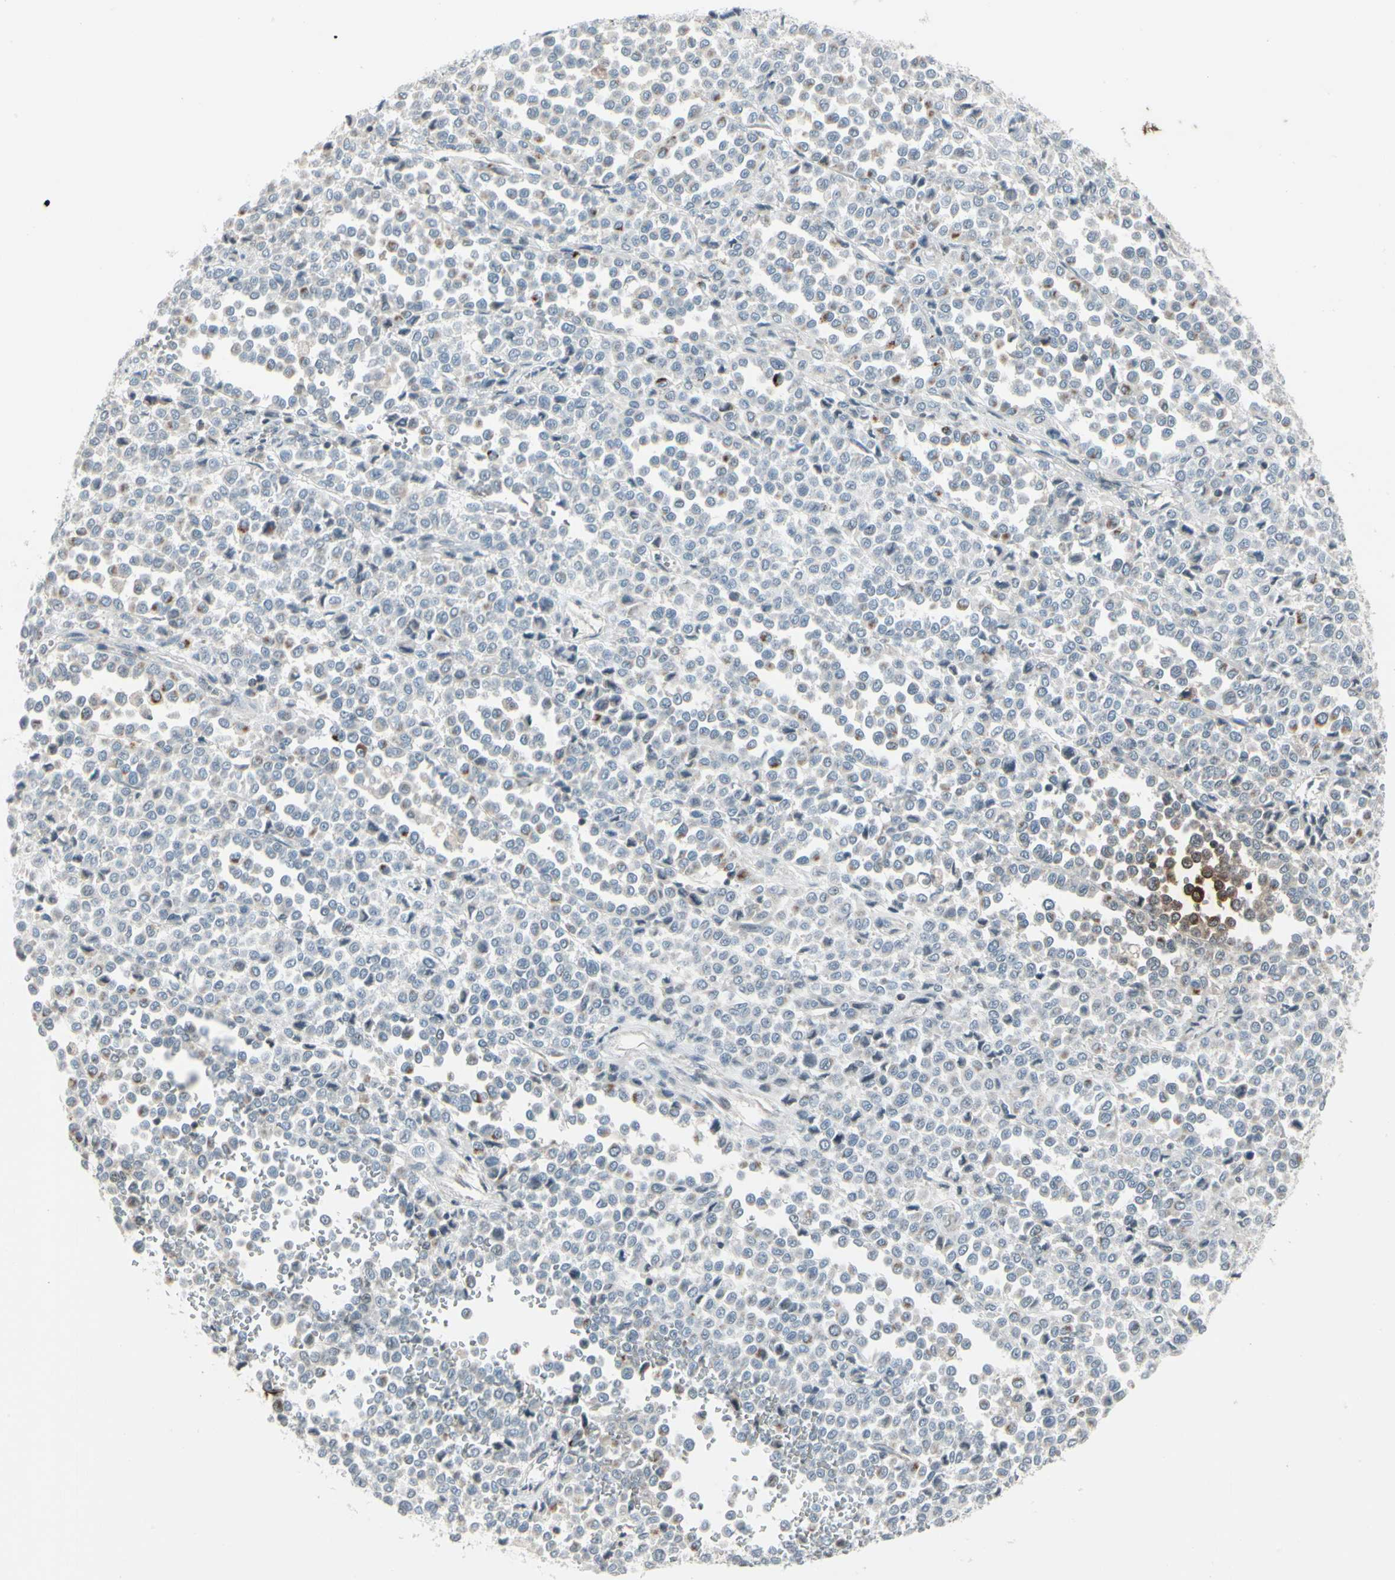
{"staining": {"intensity": "strong", "quantity": "<25%", "location": "cytoplasmic/membranous"}, "tissue": "melanoma", "cell_type": "Tumor cells", "image_type": "cancer", "snomed": [{"axis": "morphology", "description": "Malignant melanoma, Metastatic site"}, {"axis": "topography", "description": "Pancreas"}], "caption": "A medium amount of strong cytoplasmic/membranous staining is present in about <25% of tumor cells in malignant melanoma (metastatic site) tissue.", "gene": "ARG2", "patient": {"sex": "female", "age": 30}}